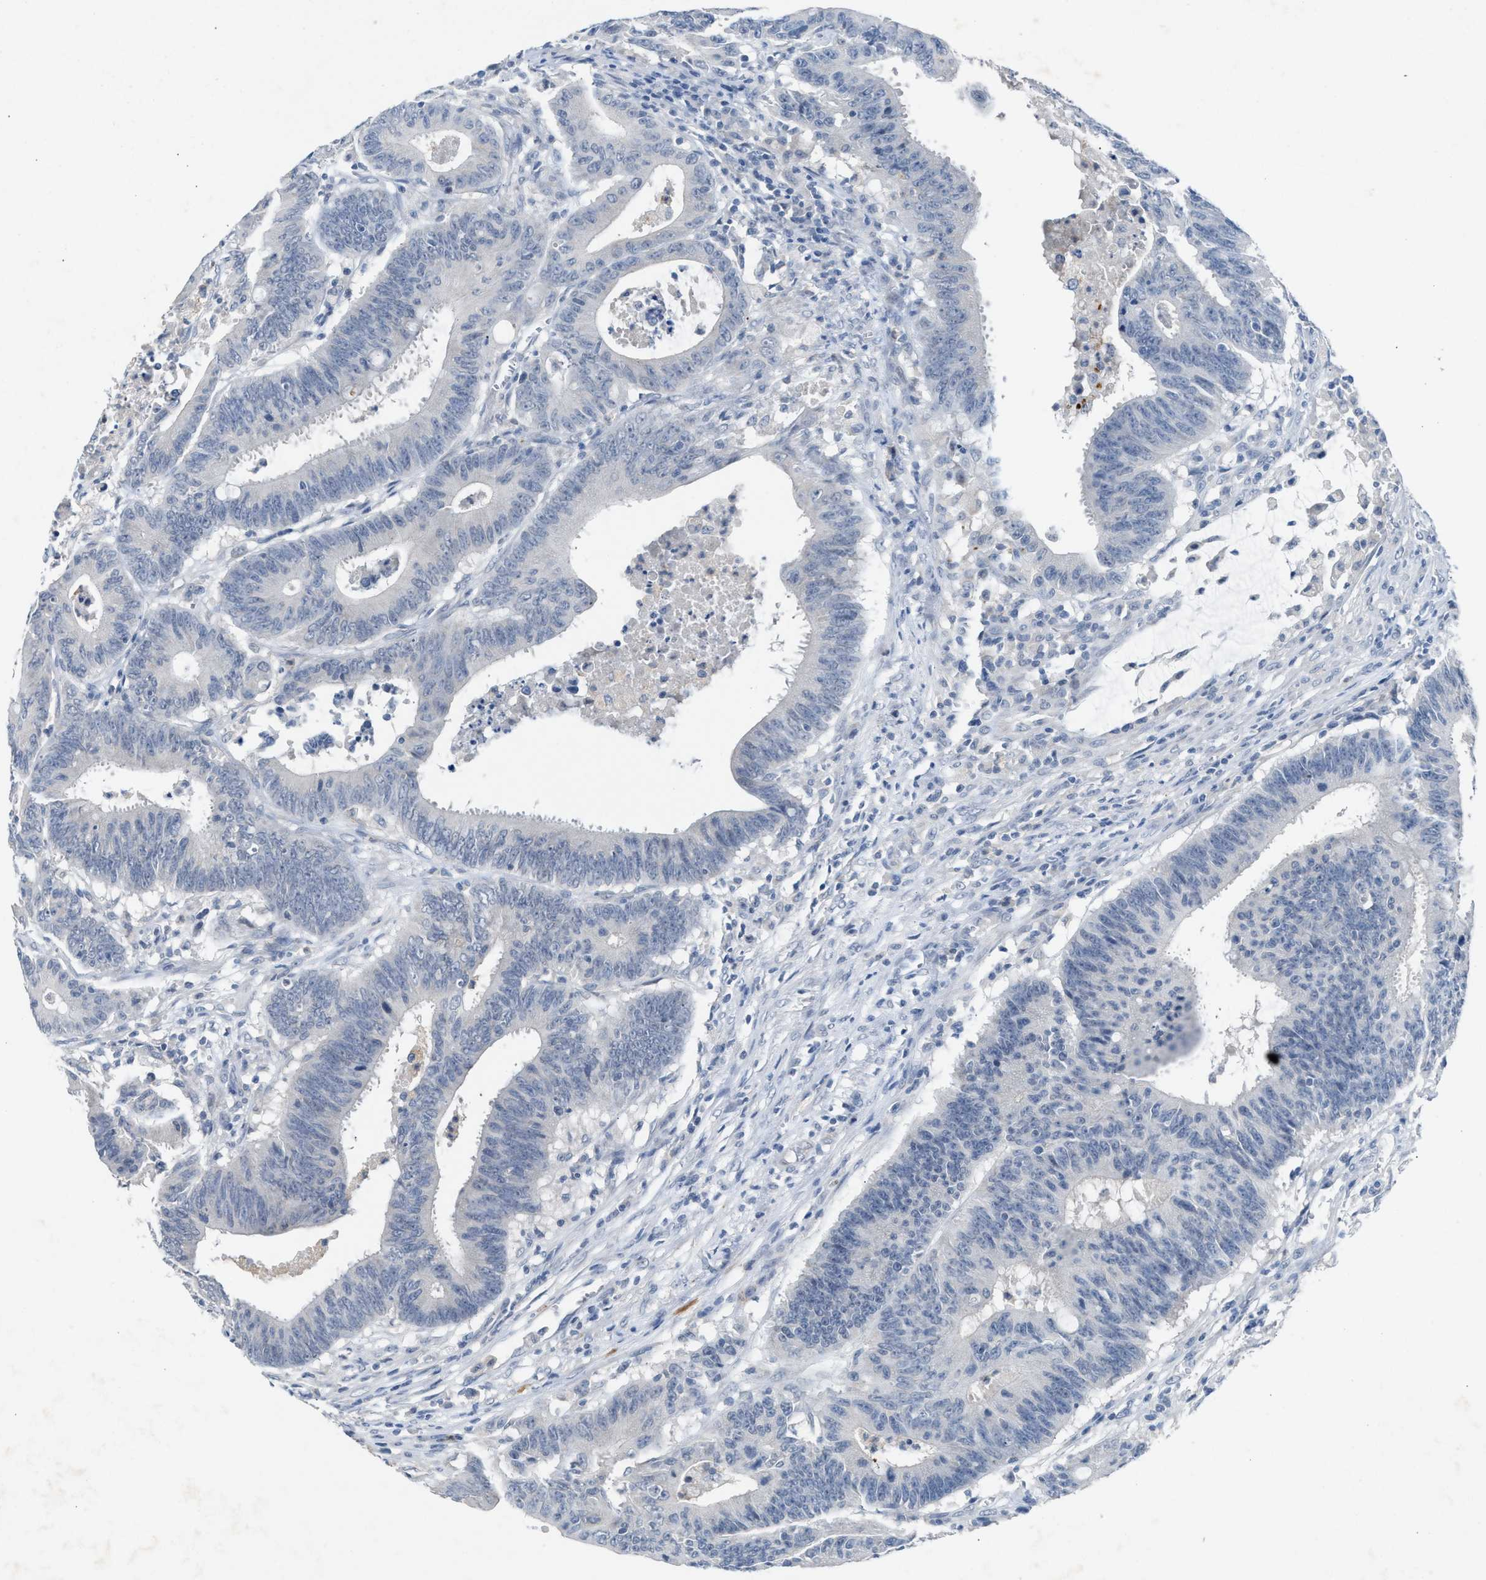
{"staining": {"intensity": "negative", "quantity": "none", "location": "none"}, "tissue": "colorectal cancer", "cell_type": "Tumor cells", "image_type": "cancer", "snomed": [{"axis": "morphology", "description": "Adenocarcinoma, NOS"}, {"axis": "topography", "description": "Colon"}], "caption": "Immunohistochemistry (IHC) histopathology image of neoplastic tissue: human colorectal adenocarcinoma stained with DAB (3,3'-diaminobenzidine) demonstrates no significant protein staining in tumor cells. (Stains: DAB IHC with hematoxylin counter stain, Microscopy: brightfield microscopy at high magnification).", "gene": "SLC5A5", "patient": {"sex": "male", "age": 45}}